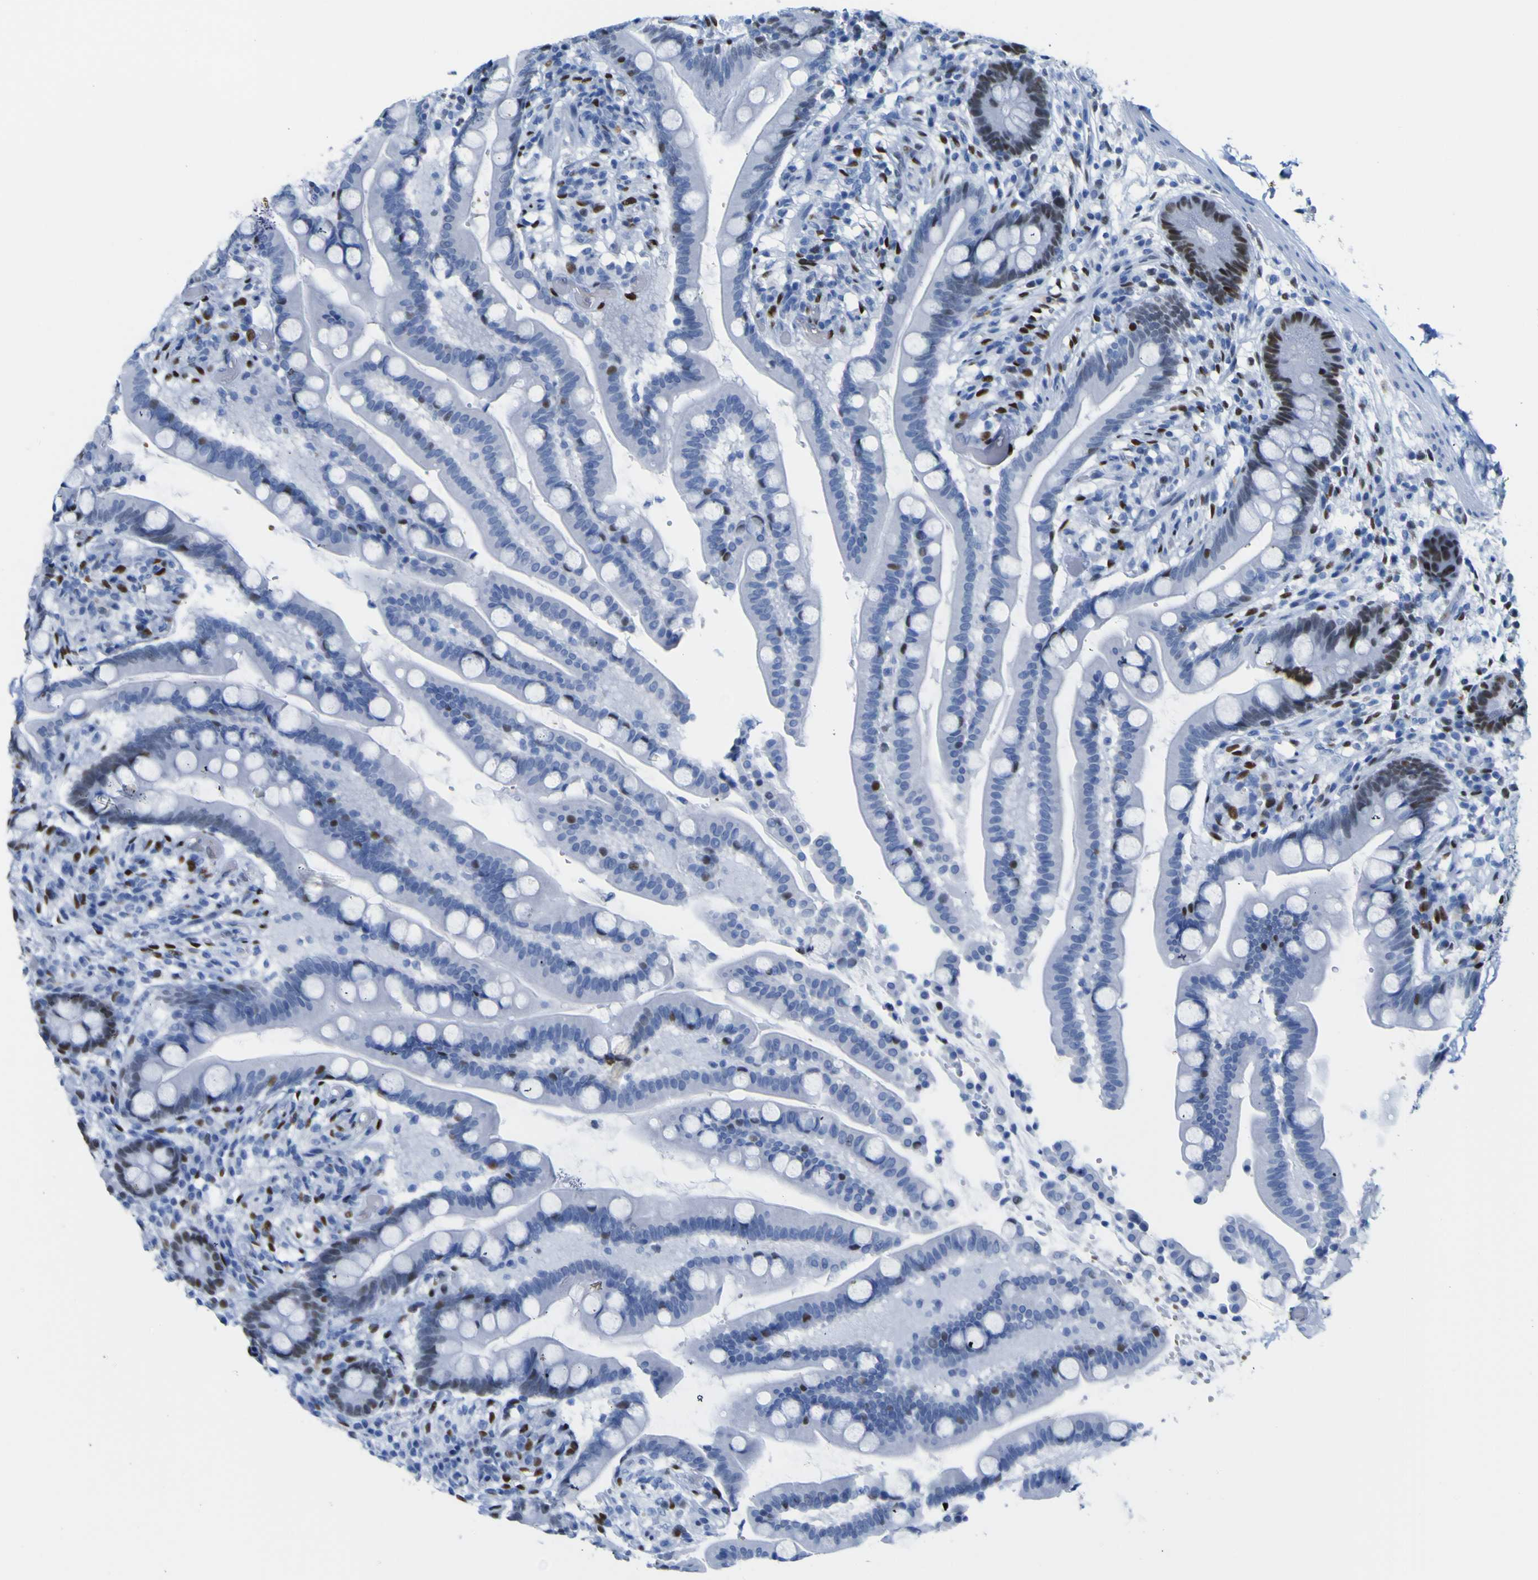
{"staining": {"intensity": "negative", "quantity": "none", "location": "none"}, "tissue": "colon", "cell_type": "Endothelial cells", "image_type": "normal", "snomed": [{"axis": "morphology", "description": "Normal tissue, NOS"}, {"axis": "topography", "description": "Colon"}], "caption": "Endothelial cells are negative for brown protein staining in benign colon. (Brightfield microscopy of DAB IHC at high magnification).", "gene": "DACH1", "patient": {"sex": "male", "age": 73}}